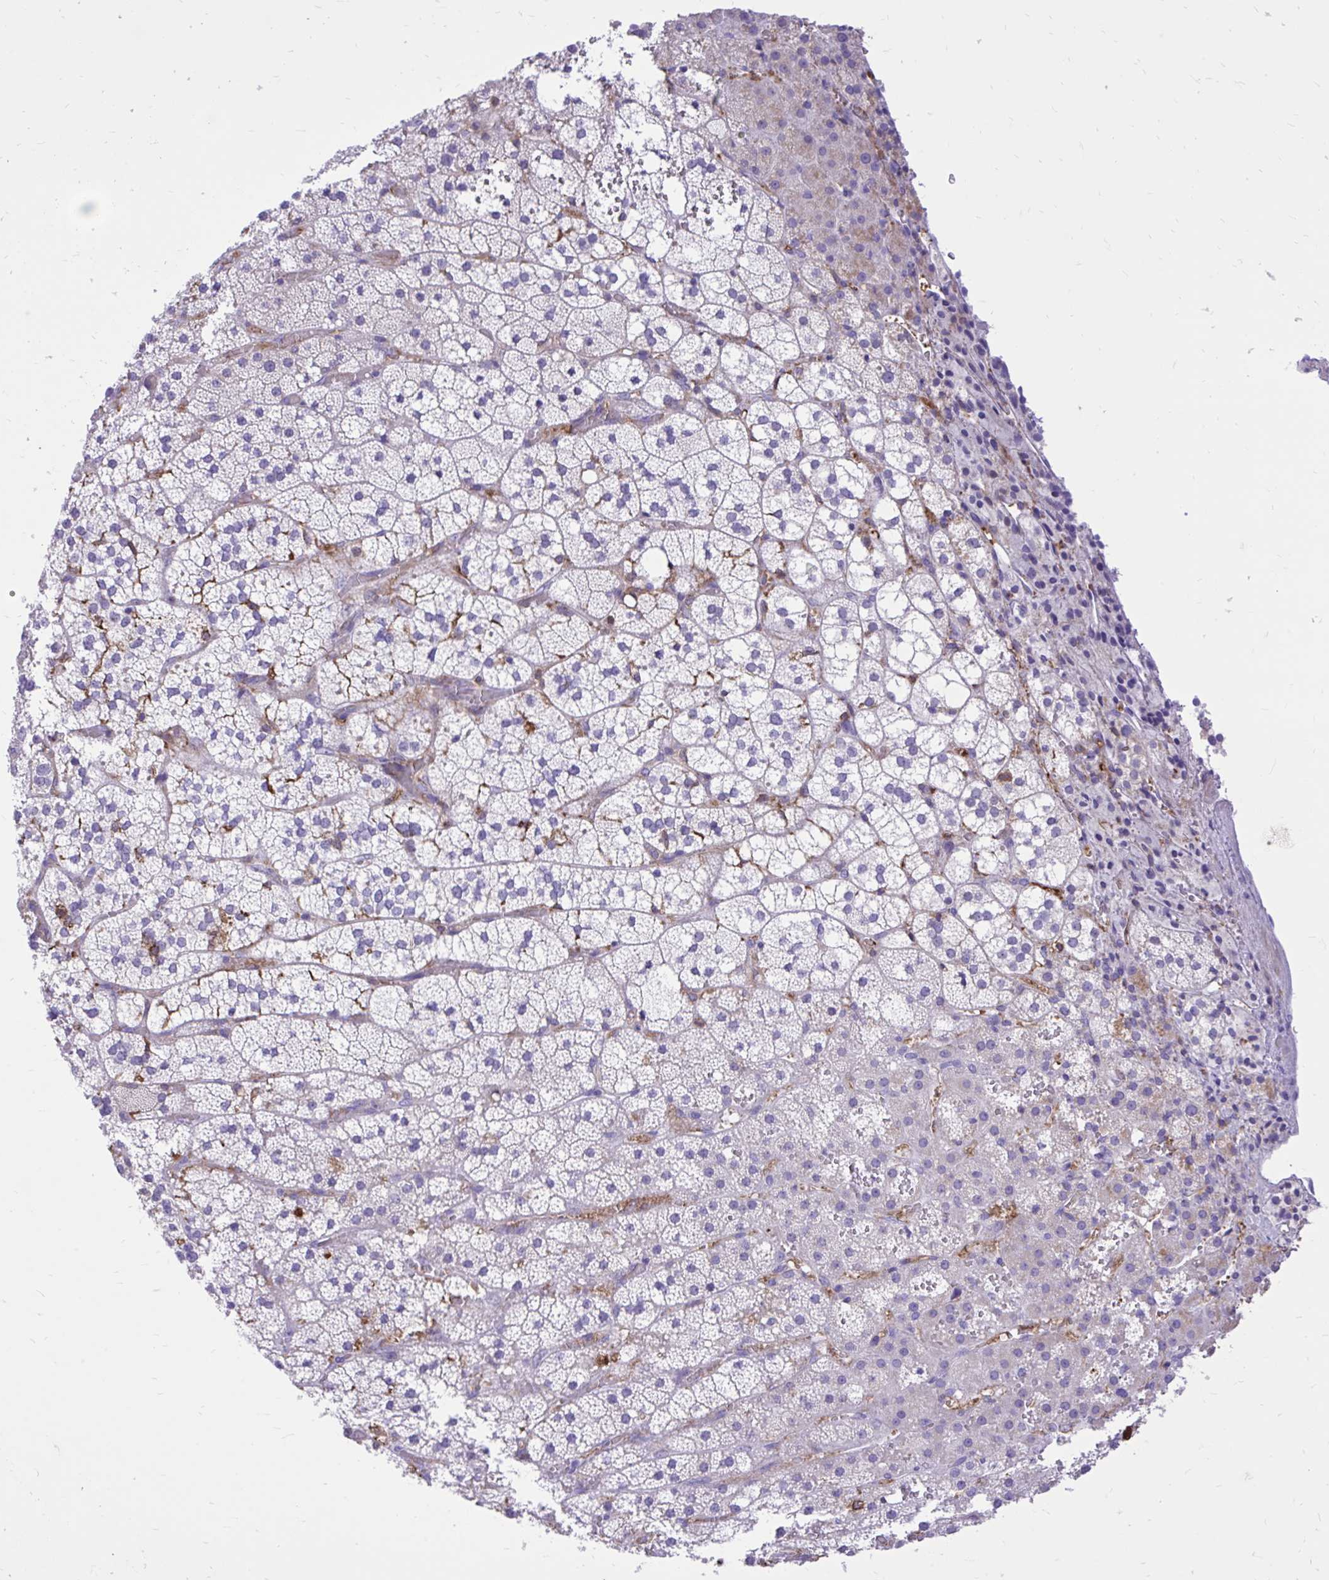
{"staining": {"intensity": "negative", "quantity": "none", "location": "none"}, "tissue": "adrenal gland", "cell_type": "Glandular cells", "image_type": "normal", "snomed": [{"axis": "morphology", "description": "Normal tissue, NOS"}, {"axis": "topography", "description": "Adrenal gland"}], "caption": "An immunohistochemistry (IHC) image of normal adrenal gland is shown. There is no staining in glandular cells of adrenal gland. Nuclei are stained in blue.", "gene": "TLR7", "patient": {"sex": "male", "age": 53}}